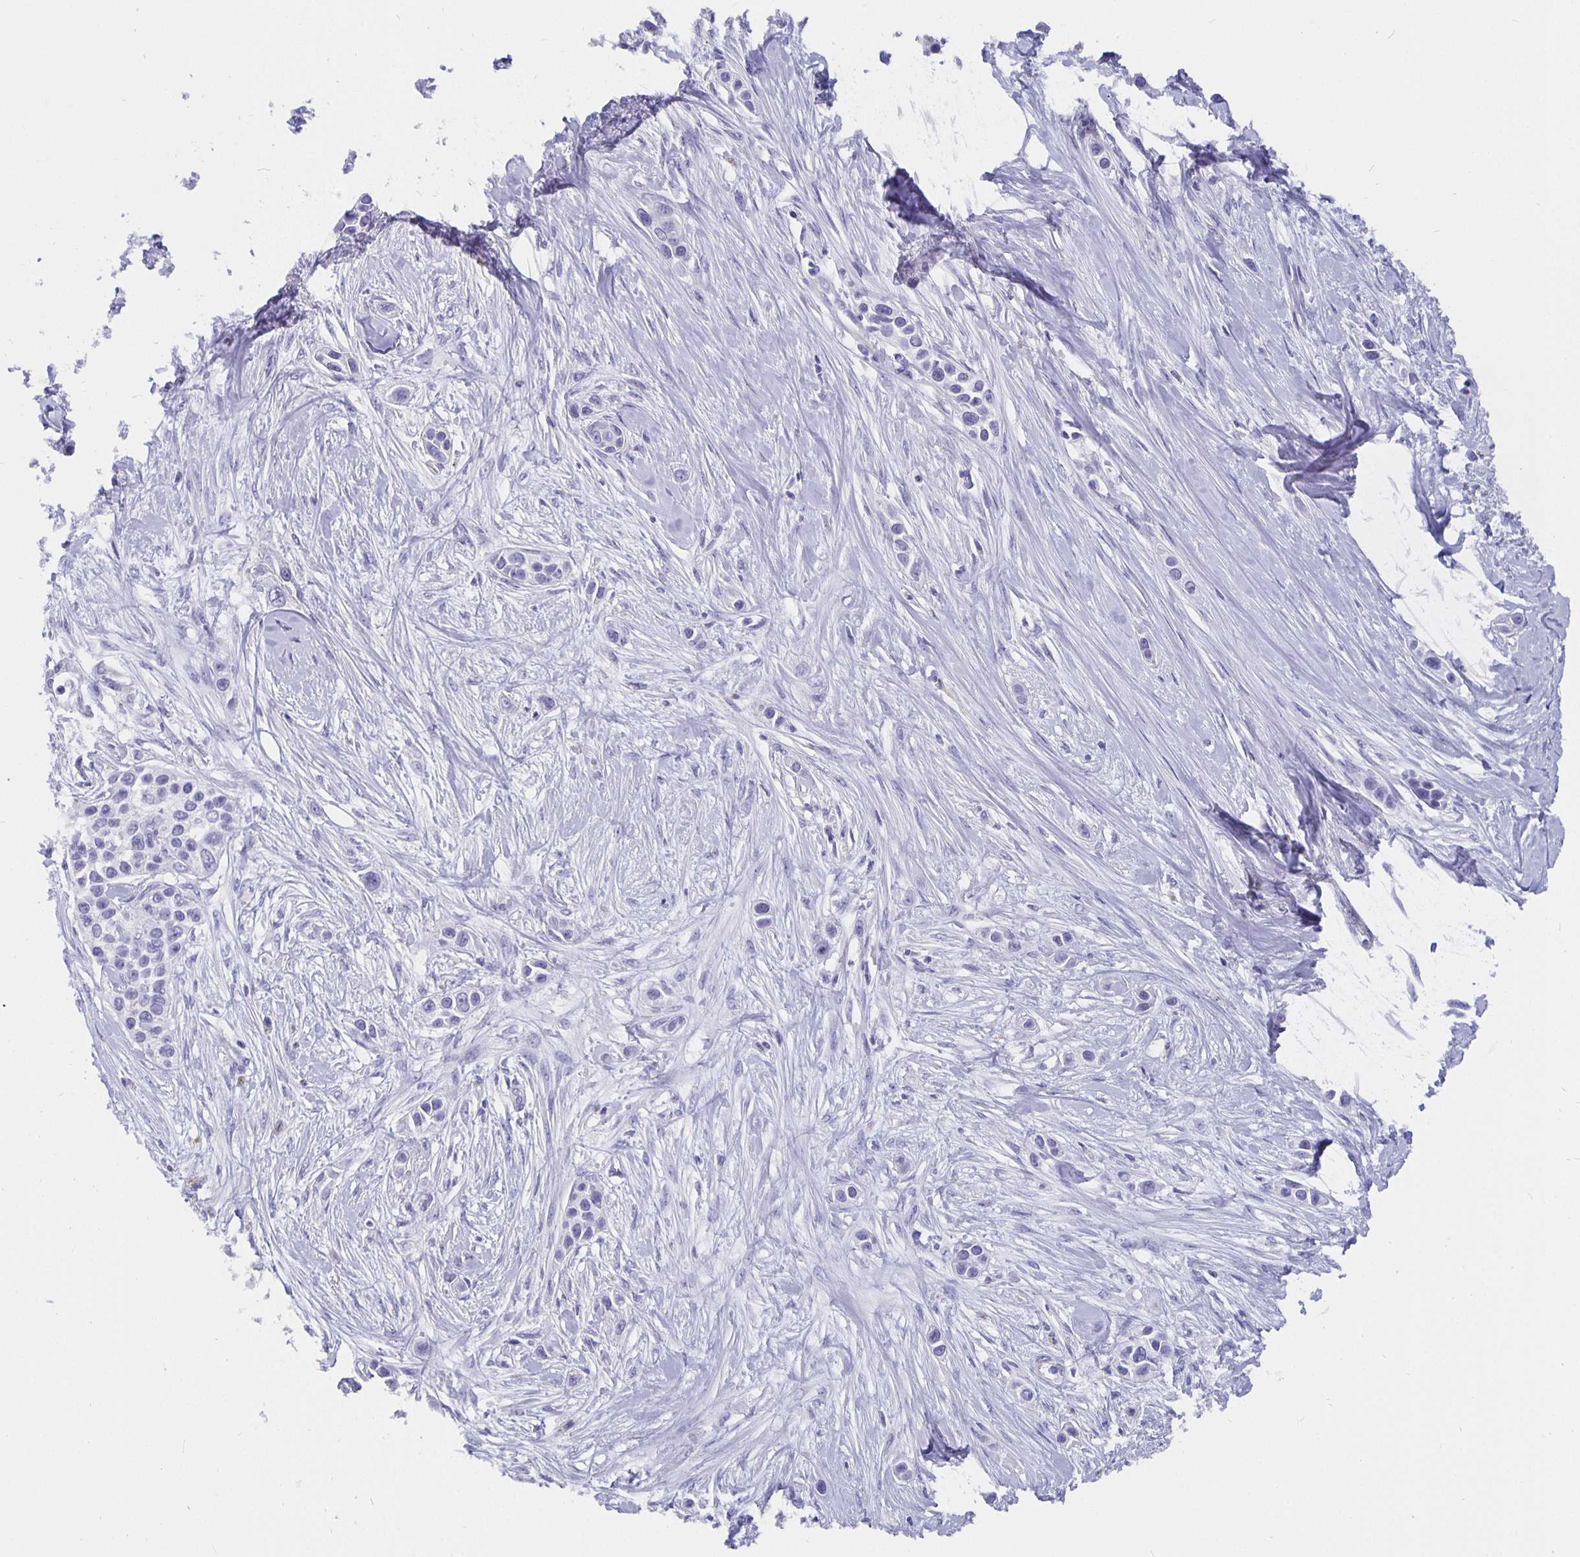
{"staining": {"intensity": "negative", "quantity": "none", "location": "none"}, "tissue": "skin cancer", "cell_type": "Tumor cells", "image_type": "cancer", "snomed": [{"axis": "morphology", "description": "Squamous cell carcinoma, NOS"}, {"axis": "topography", "description": "Skin"}], "caption": "IHC photomicrograph of neoplastic tissue: human skin cancer (squamous cell carcinoma) stained with DAB shows no significant protein staining in tumor cells. (Immunohistochemistry, brightfield microscopy, high magnification).", "gene": "CFAP74", "patient": {"sex": "female", "age": 69}}